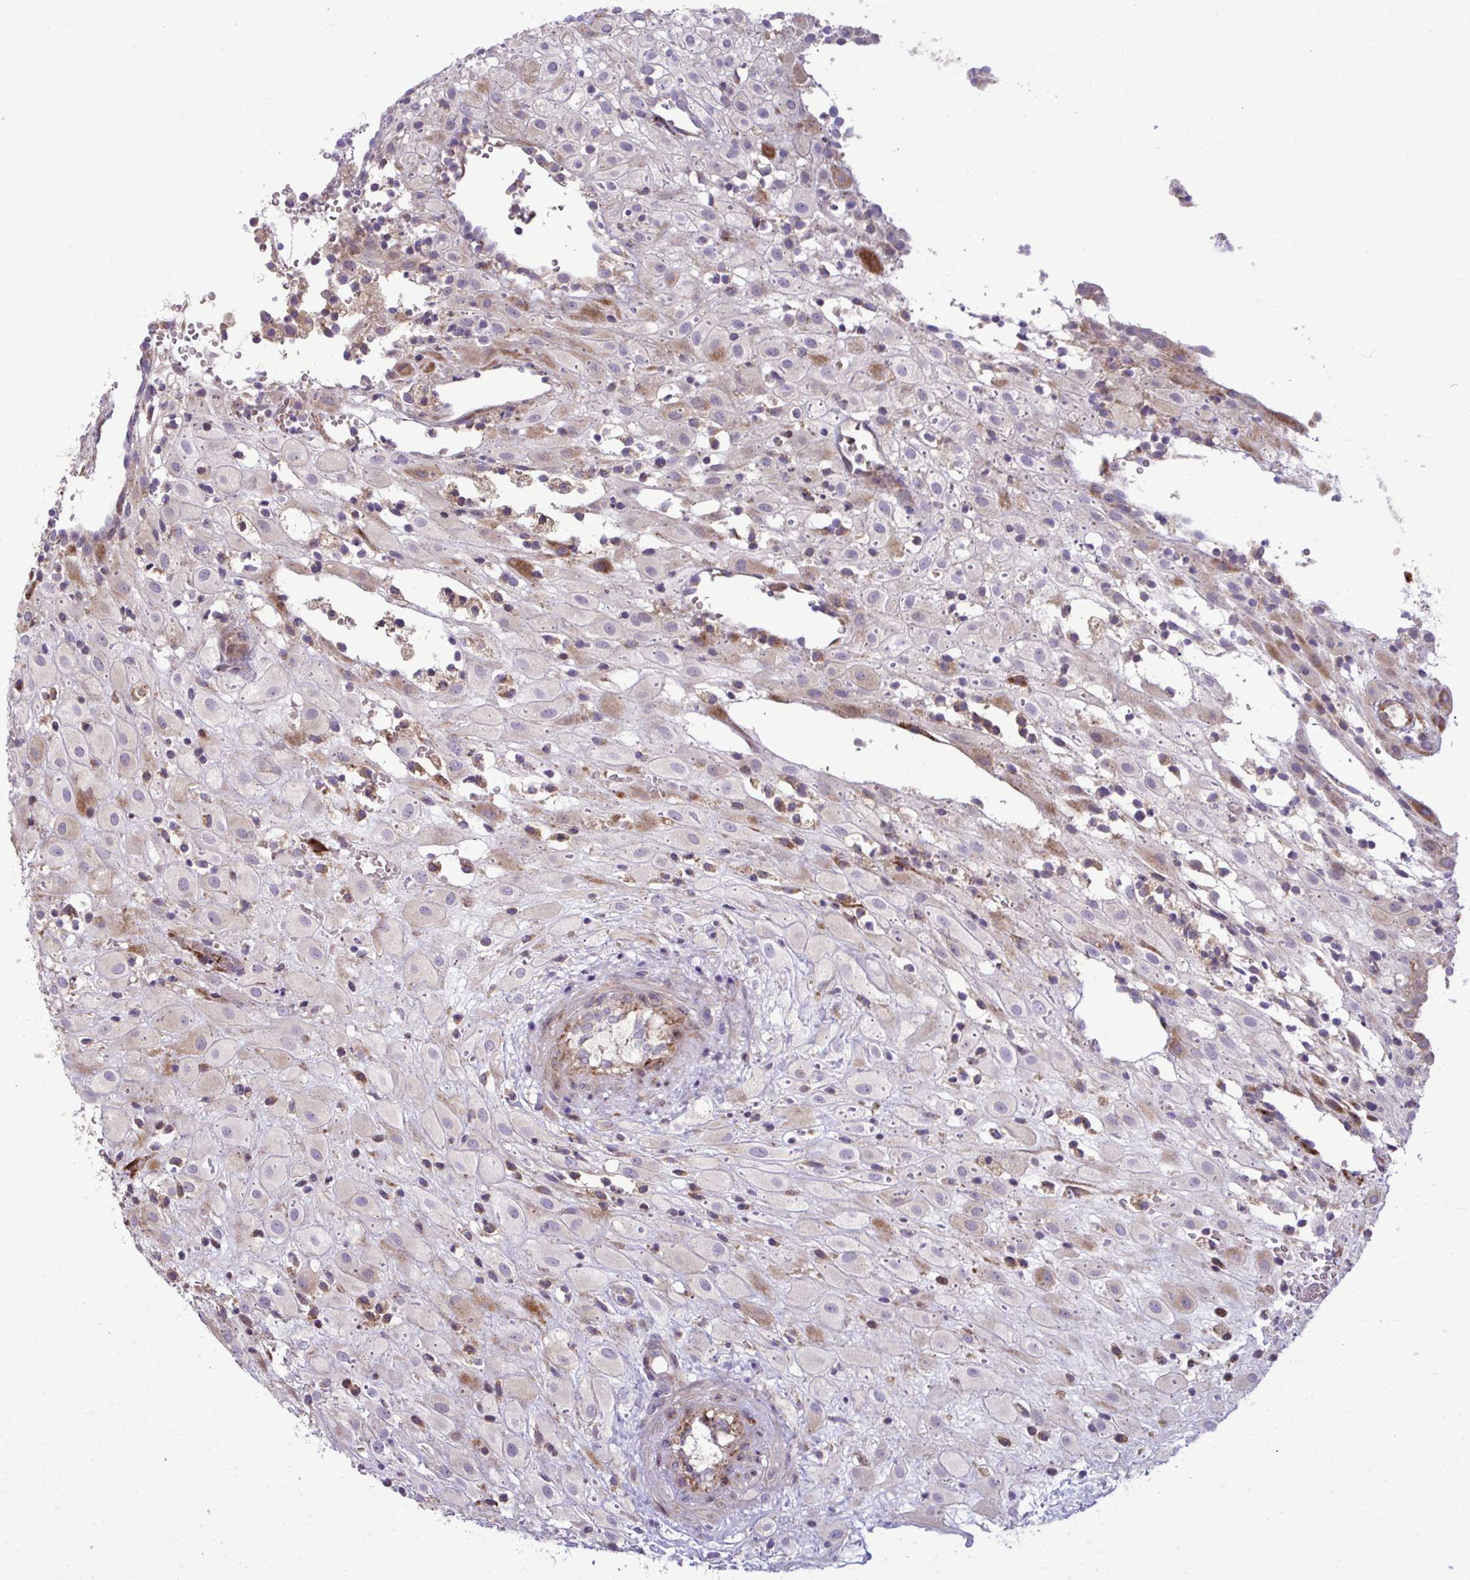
{"staining": {"intensity": "negative", "quantity": "none", "location": "none"}, "tissue": "placenta", "cell_type": "Decidual cells", "image_type": "normal", "snomed": [{"axis": "morphology", "description": "Normal tissue, NOS"}, {"axis": "topography", "description": "Placenta"}], "caption": "IHC micrograph of benign placenta: human placenta stained with DAB (3,3'-diaminobenzidine) demonstrates no significant protein staining in decidual cells.", "gene": "LIMS1", "patient": {"sex": "female", "age": 24}}